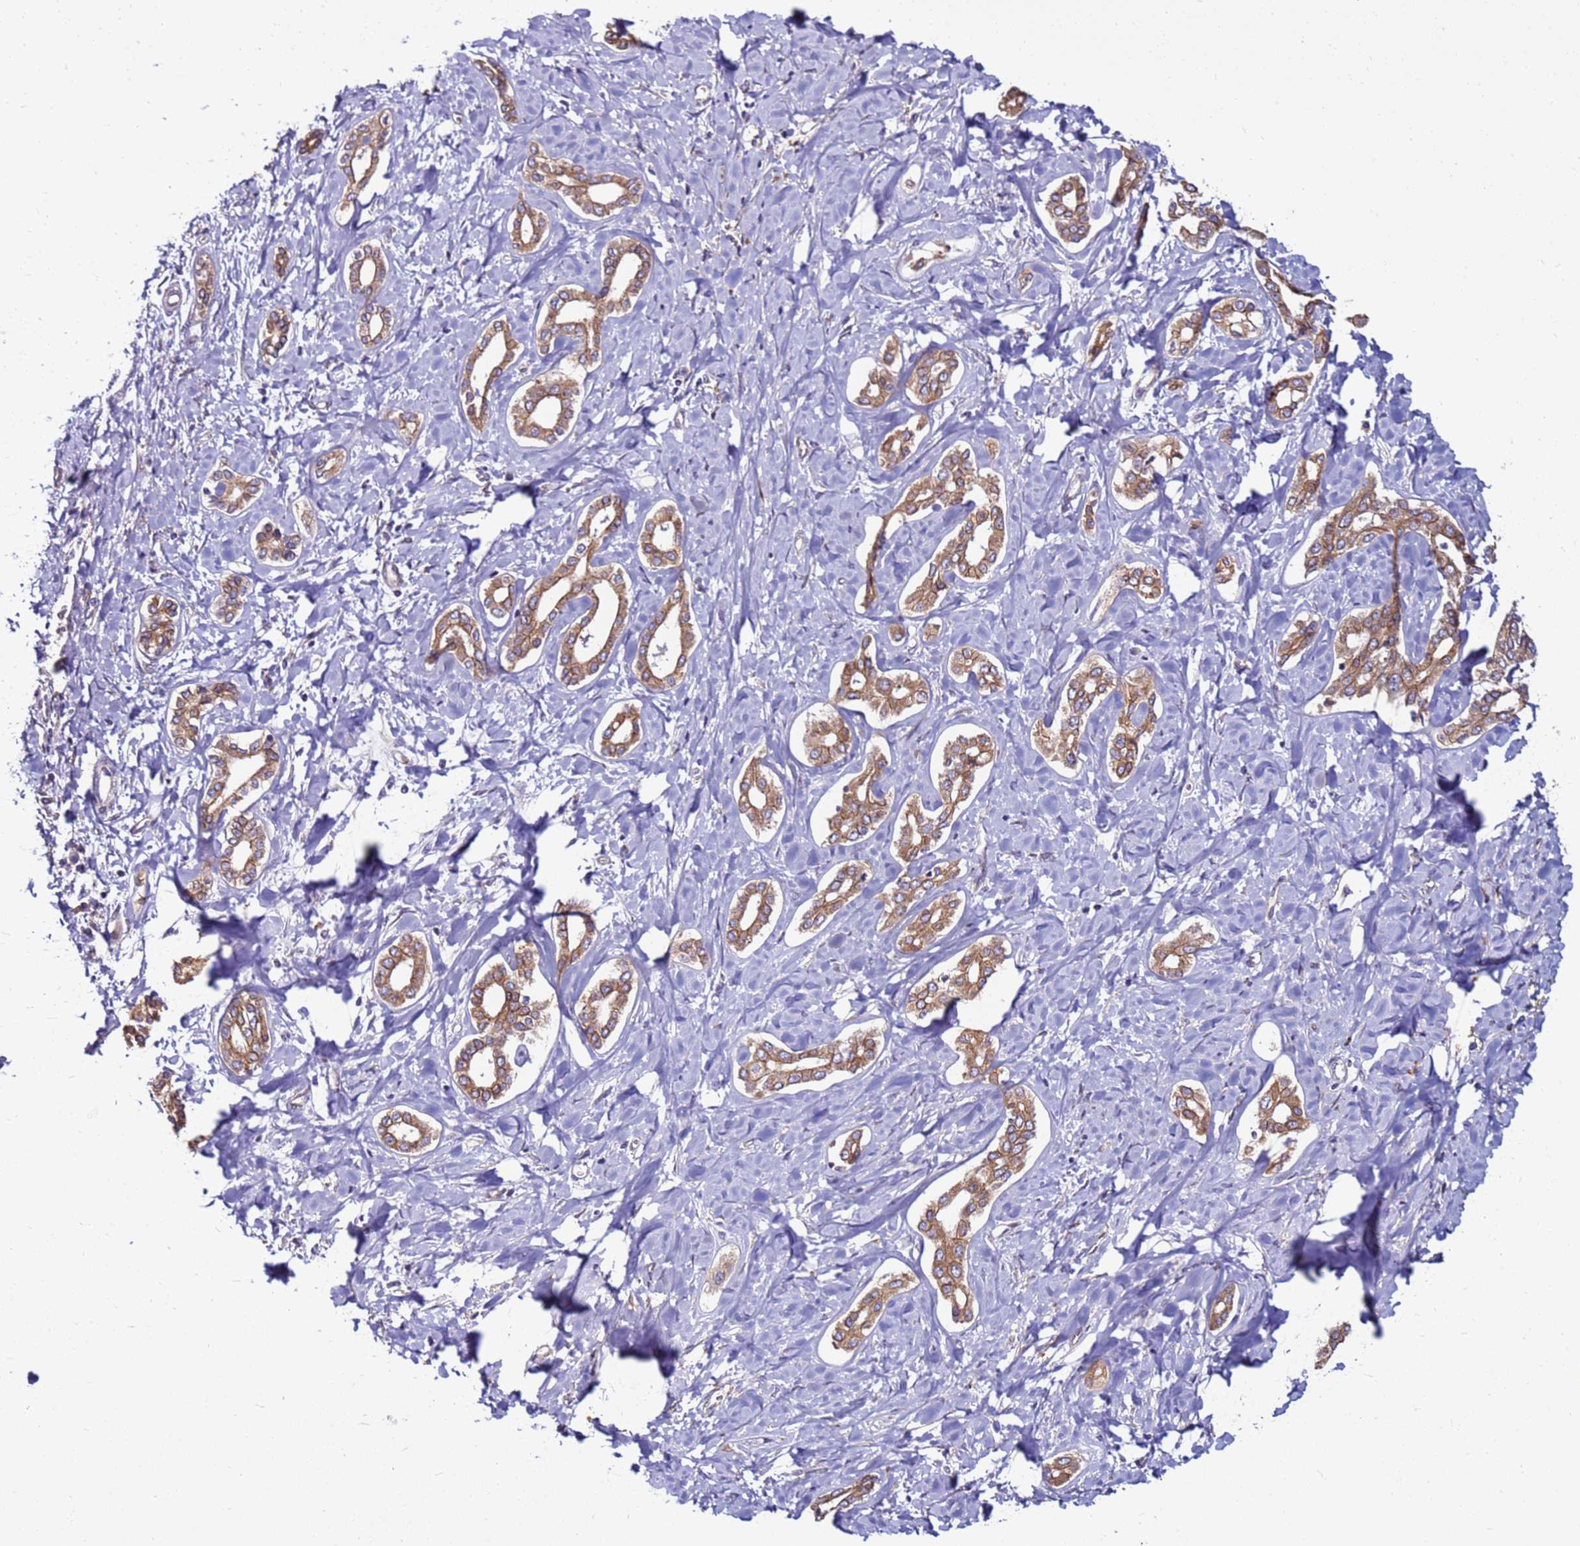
{"staining": {"intensity": "moderate", "quantity": ">75%", "location": "cytoplasmic/membranous"}, "tissue": "liver cancer", "cell_type": "Tumor cells", "image_type": "cancer", "snomed": [{"axis": "morphology", "description": "Cholangiocarcinoma"}, {"axis": "topography", "description": "Liver"}], "caption": "Liver cancer (cholangiocarcinoma) tissue demonstrates moderate cytoplasmic/membranous expression in about >75% of tumor cells", "gene": "MCRIP1", "patient": {"sex": "female", "age": 77}}